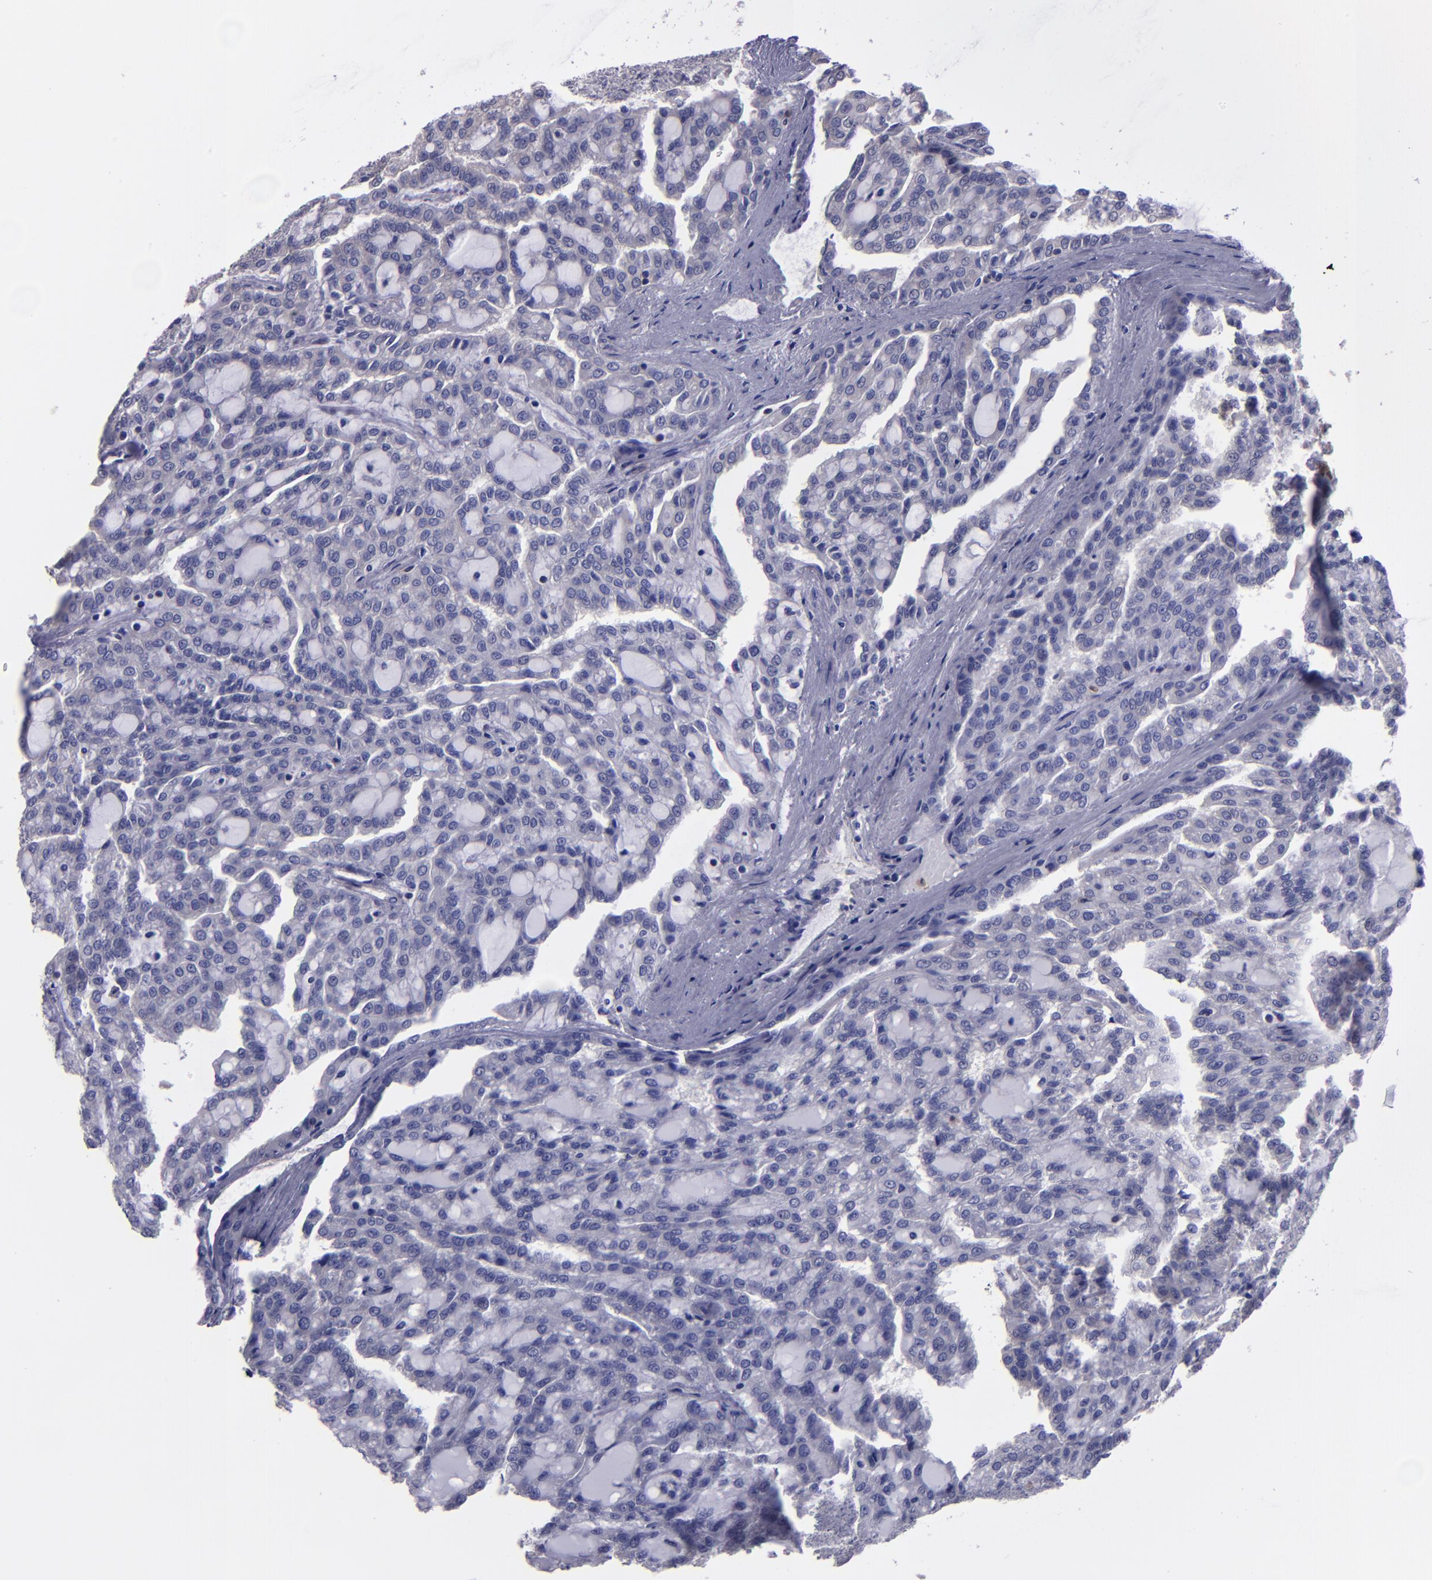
{"staining": {"intensity": "weak", "quantity": "<25%", "location": "cytoplasmic/membranous"}, "tissue": "renal cancer", "cell_type": "Tumor cells", "image_type": "cancer", "snomed": [{"axis": "morphology", "description": "Adenocarcinoma, NOS"}, {"axis": "topography", "description": "Kidney"}], "caption": "DAB immunohistochemical staining of human renal cancer displays no significant expression in tumor cells.", "gene": "CARS1", "patient": {"sex": "male", "age": 63}}